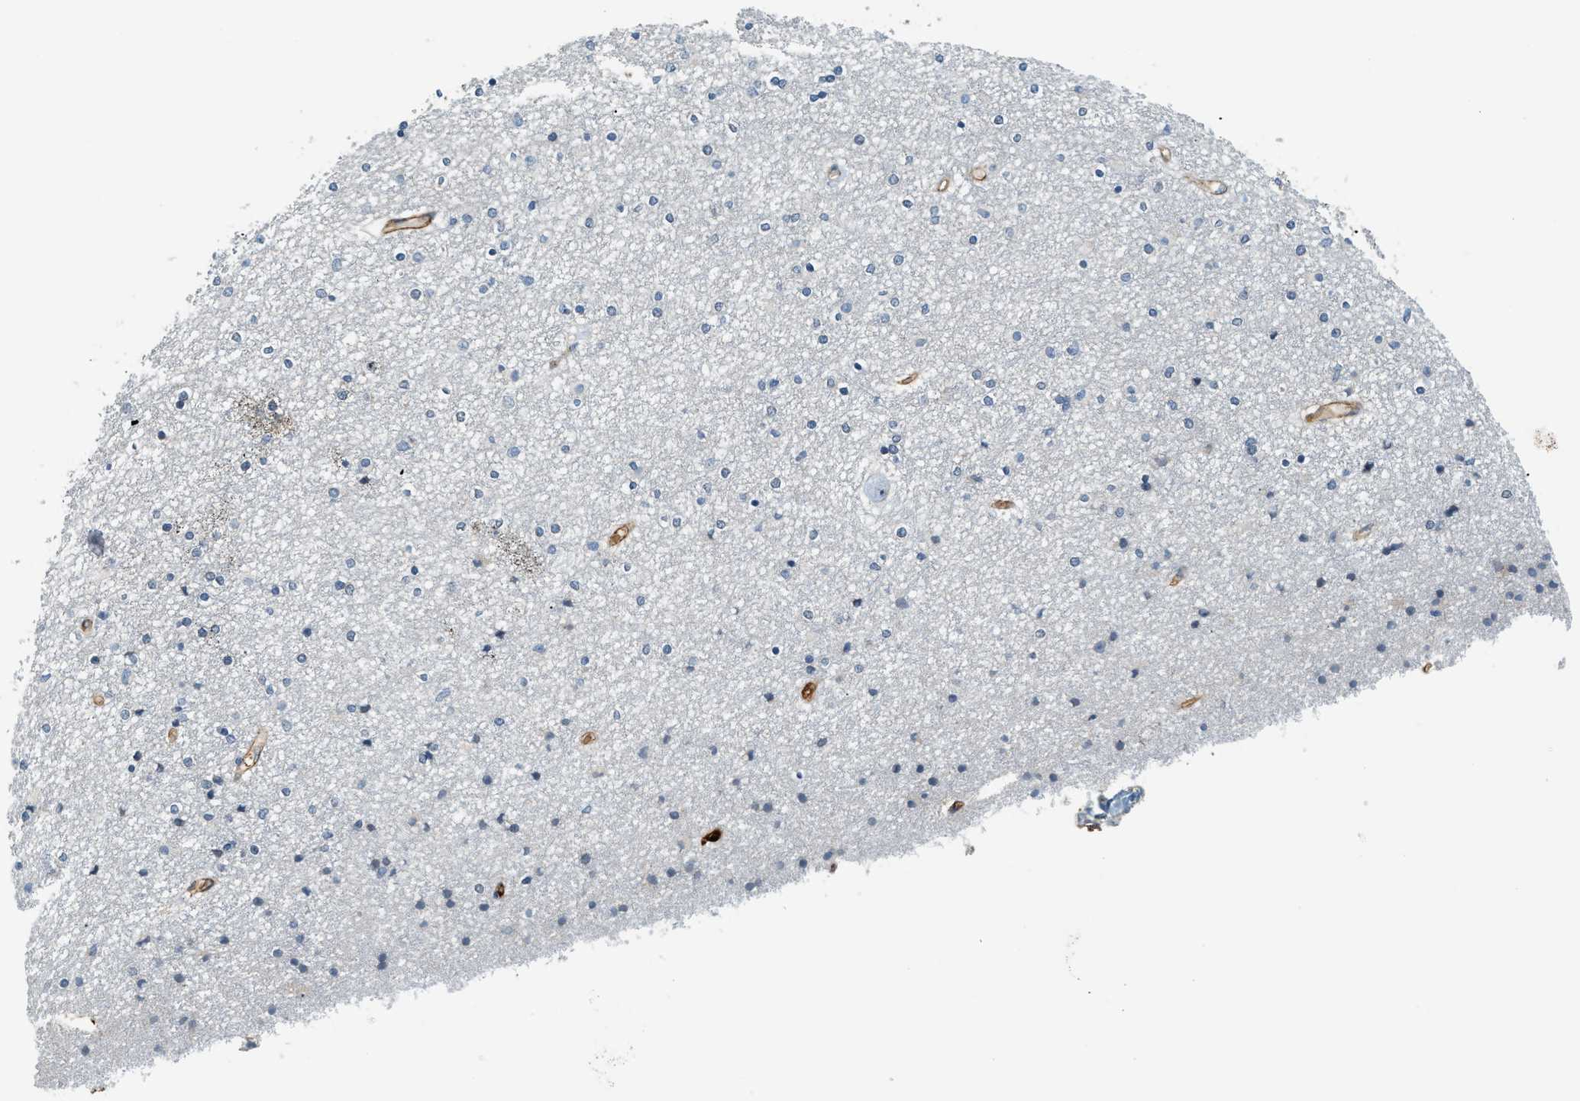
{"staining": {"intensity": "negative", "quantity": "none", "location": "none"}, "tissue": "caudate", "cell_type": "Glial cells", "image_type": "normal", "snomed": [{"axis": "morphology", "description": "Normal tissue, NOS"}, {"axis": "topography", "description": "Lateral ventricle wall"}], "caption": "Immunohistochemical staining of benign caudate displays no significant staining in glial cells.", "gene": "CYTH2", "patient": {"sex": "female", "age": 54}}